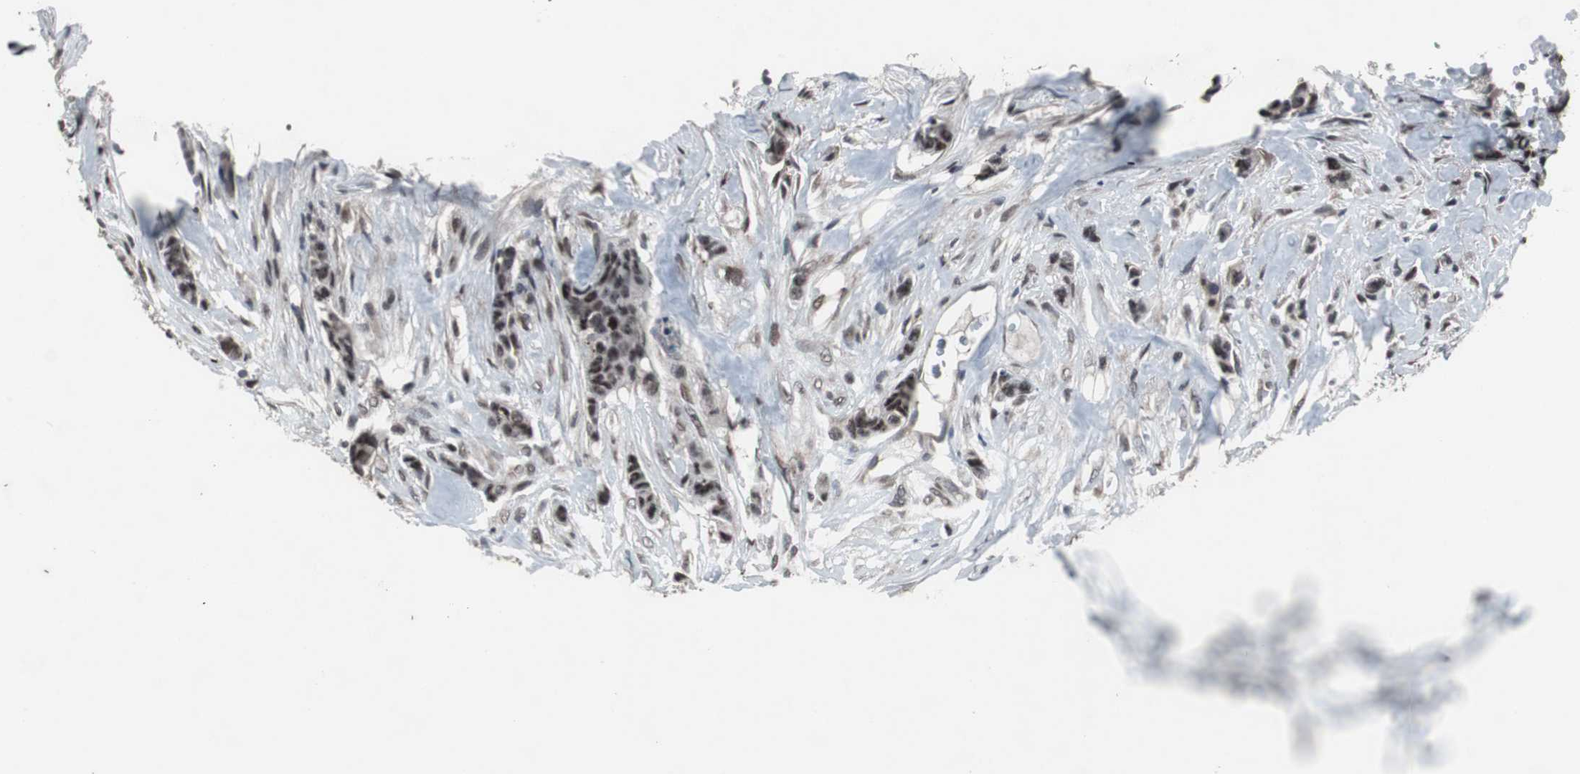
{"staining": {"intensity": "moderate", "quantity": ">75%", "location": "nuclear"}, "tissue": "breast cancer", "cell_type": "Tumor cells", "image_type": "cancer", "snomed": [{"axis": "morphology", "description": "Duct carcinoma"}, {"axis": "topography", "description": "Breast"}], "caption": "A histopathology image showing moderate nuclear expression in about >75% of tumor cells in breast cancer (invasive ductal carcinoma), as visualized by brown immunohistochemical staining.", "gene": "FOXP4", "patient": {"sex": "female", "age": 40}}